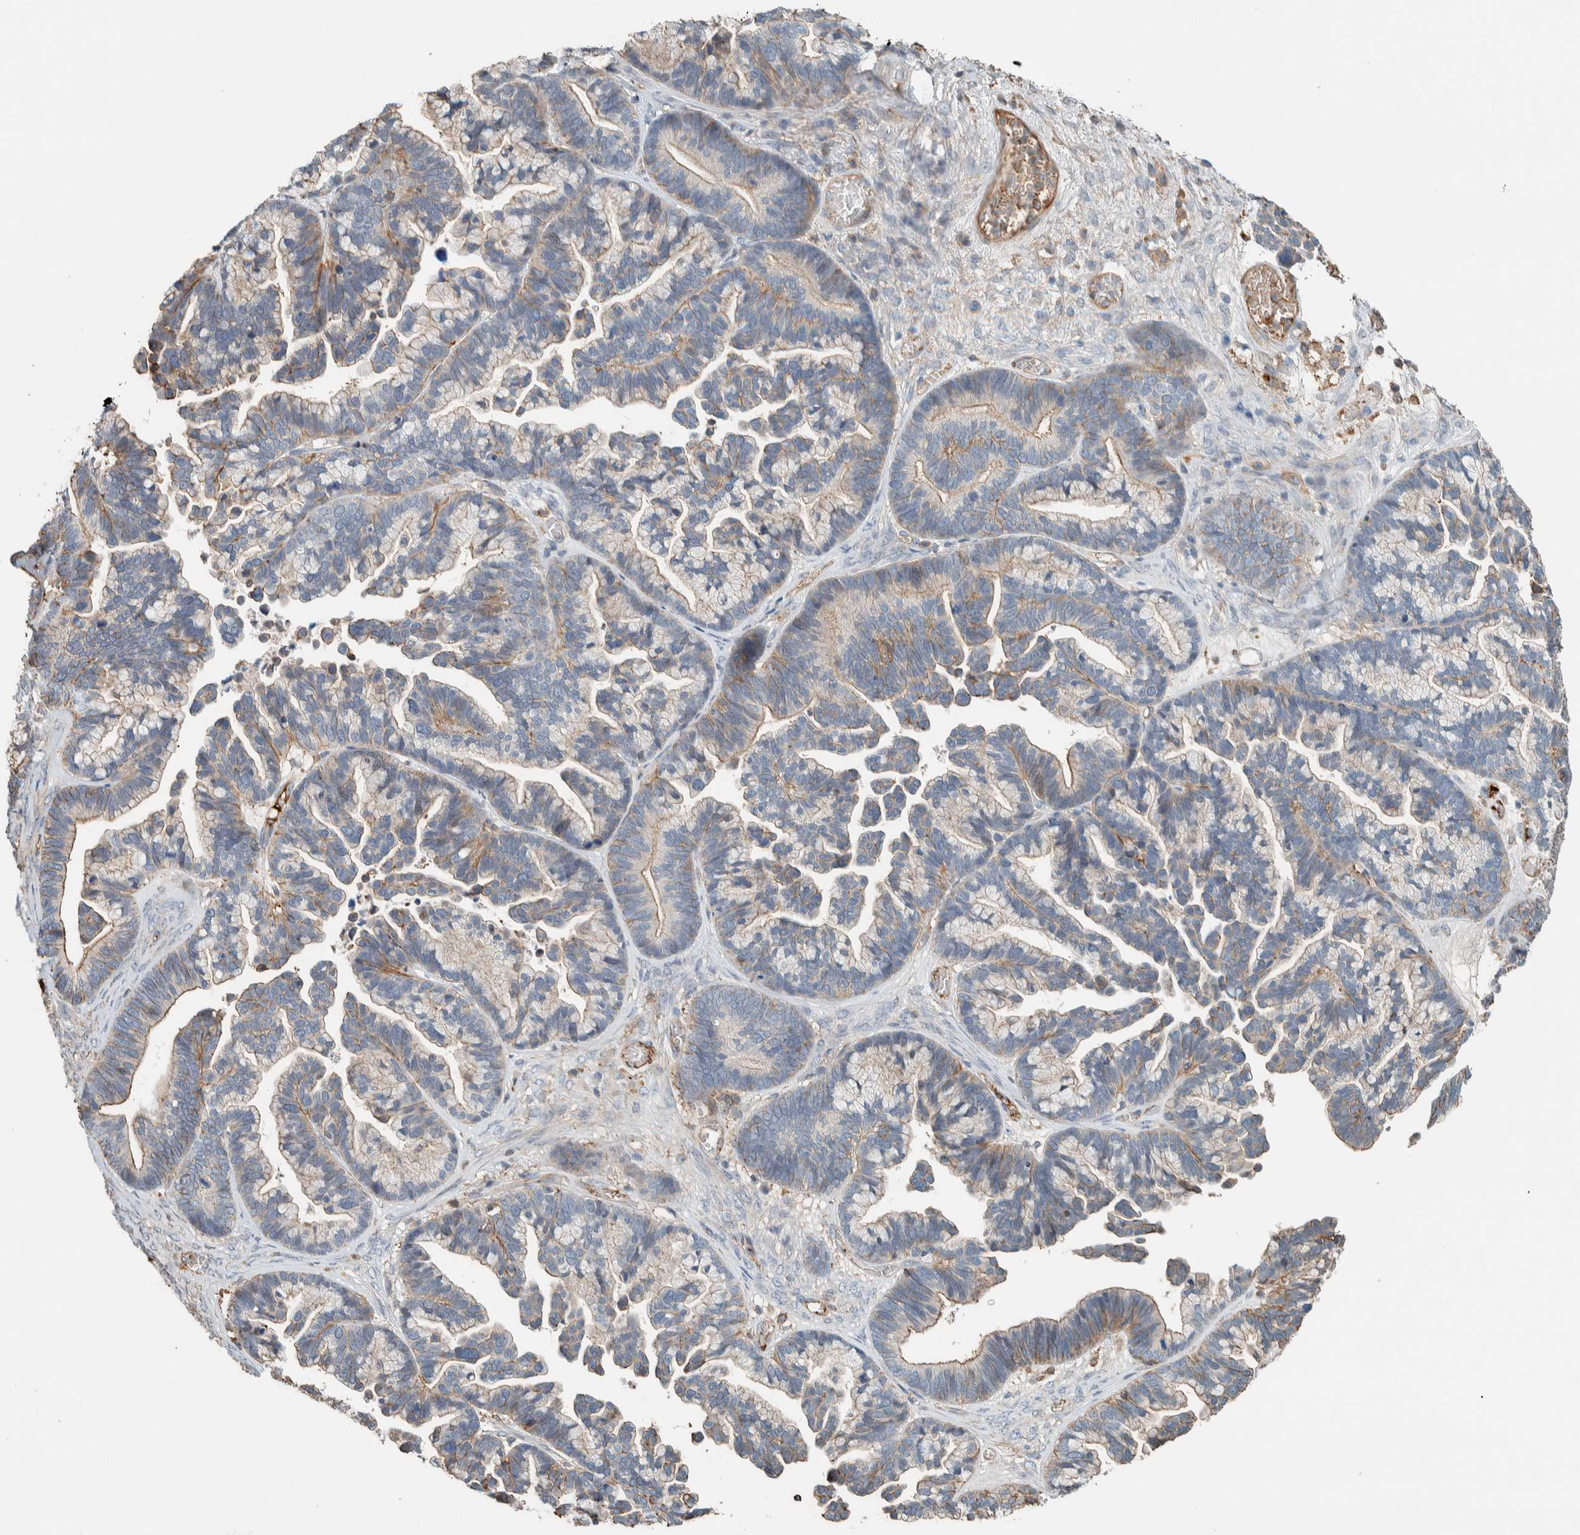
{"staining": {"intensity": "moderate", "quantity": "25%-75%", "location": "cytoplasmic/membranous"}, "tissue": "ovarian cancer", "cell_type": "Tumor cells", "image_type": "cancer", "snomed": [{"axis": "morphology", "description": "Cystadenocarcinoma, serous, NOS"}, {"axis": "topography", "description": "Ovary"}], "caption": "Immunohistochemical staining of ovarian cancer displays medium levels of moderate cytoplasmic/membranous protein staining in about 25%-75% of tumor cells. (IHC, brightfield microscopy, high magnification).", "gene": "CTBP2", "patient": {"sex": "female", "age": 56}}